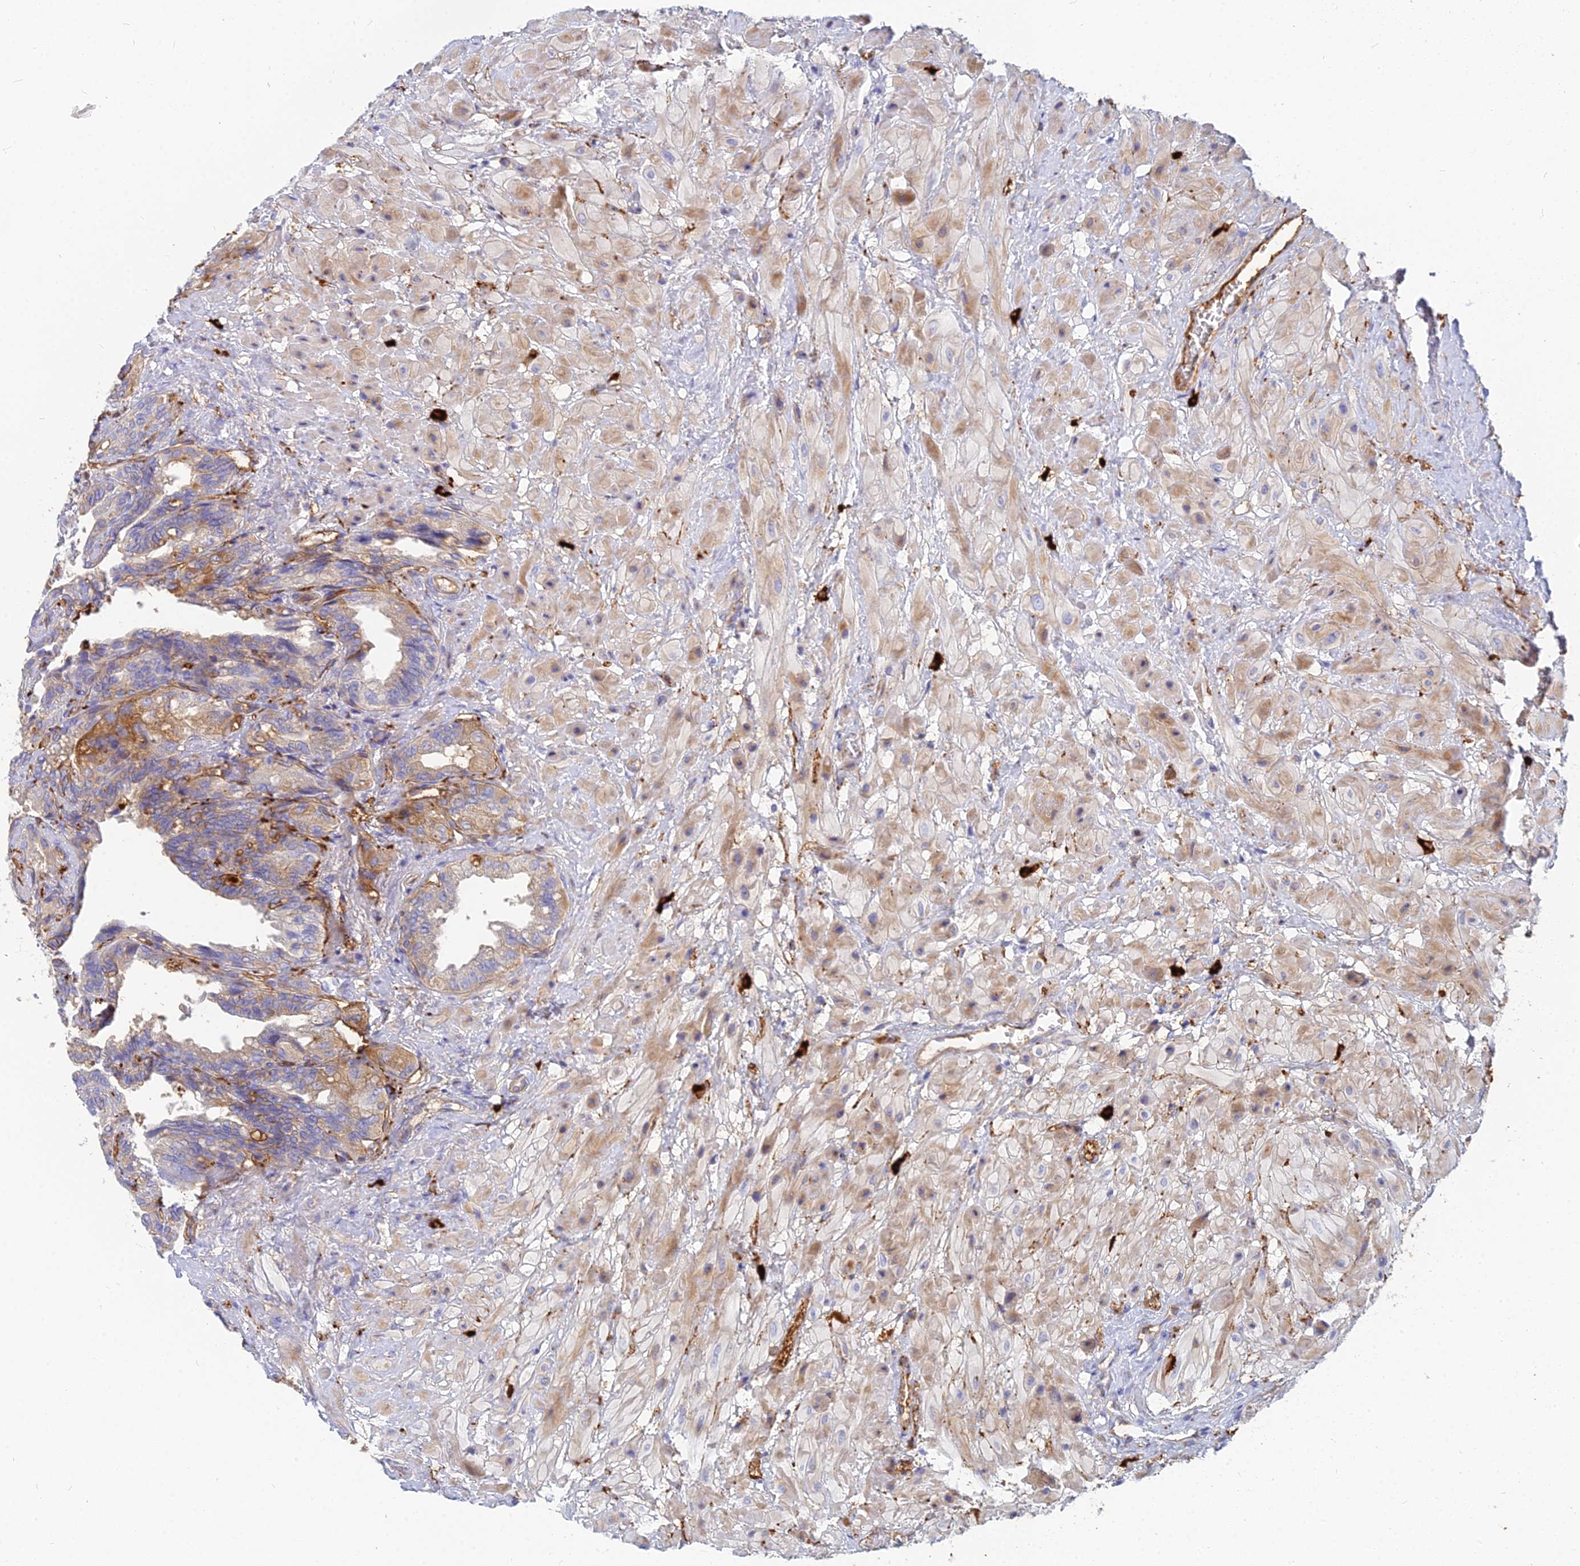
{"staining": {"intensity": "moderate", "quantity": ">75%", "location": "cytoplasmic/membranous"}, "tissue": "seminal vesicle", "cell_type": "Glandular cells", "image_type": "normal", "snomed": [{"axis": "morphology", "description": "Normal tissue, NOS"}, {"axis": "topography", "description": "Seminal veicle"}, {"axis": "topography", "description": "Peripheral nerve tissue"}], "caption": "Seminal vesicle stained with IHC displays moderate cytoplasmic/membranous positivity in approximately >75% of glandular cells. The protein of interest is stained brown, and the nuclei are stained in blue (DAB IHC with brightfield microscopy, high magnification).", "gene": "VAT1", "patient": {"sex": "male", "age": 60}}